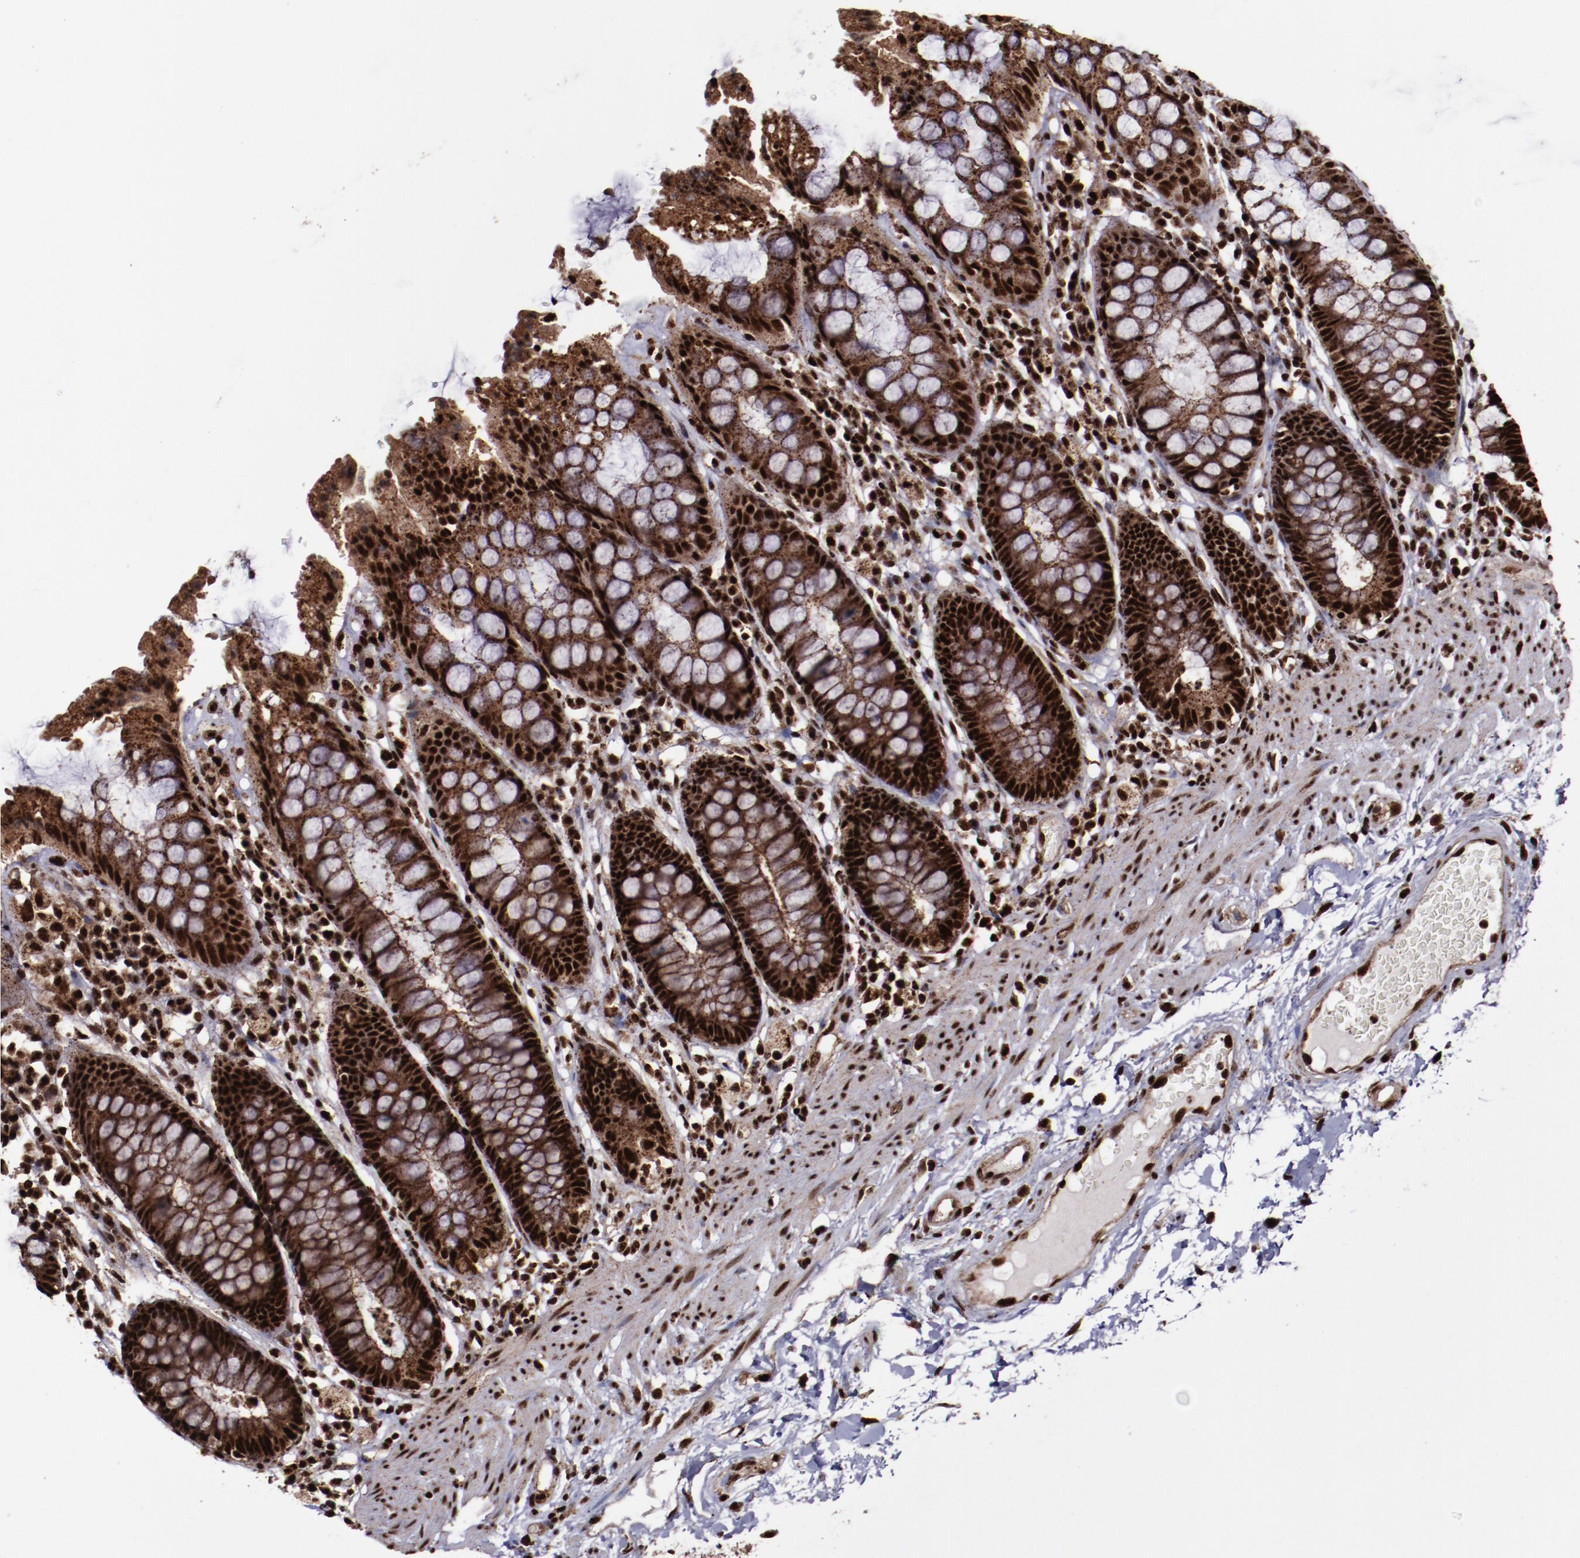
{"staining": {"intensity": "strong", "quantity": ">75%", "location": "cytoplasmic/membranous,nuclear"}, "tissue": "rectum", "cell_type": "Glandular cells", "image_type": "normal", "snomed": [{"axis": "morphology", "description": "Normal tissue, NOS"}, {"axis": "topography", "description": "Rectum"}], "caption": "Protein analysis of unremarkable rectum reveals strong cytoplasmic/membranous,nuclear expression in approximately >75% of glandular cells. The protein of interest is stained brown, and the nuclei are stained in blue (DAB IHC with brightfield microscopy, high magnification).", "gene": "SNW1", "patient": {"sex": "female", "age": 46}}